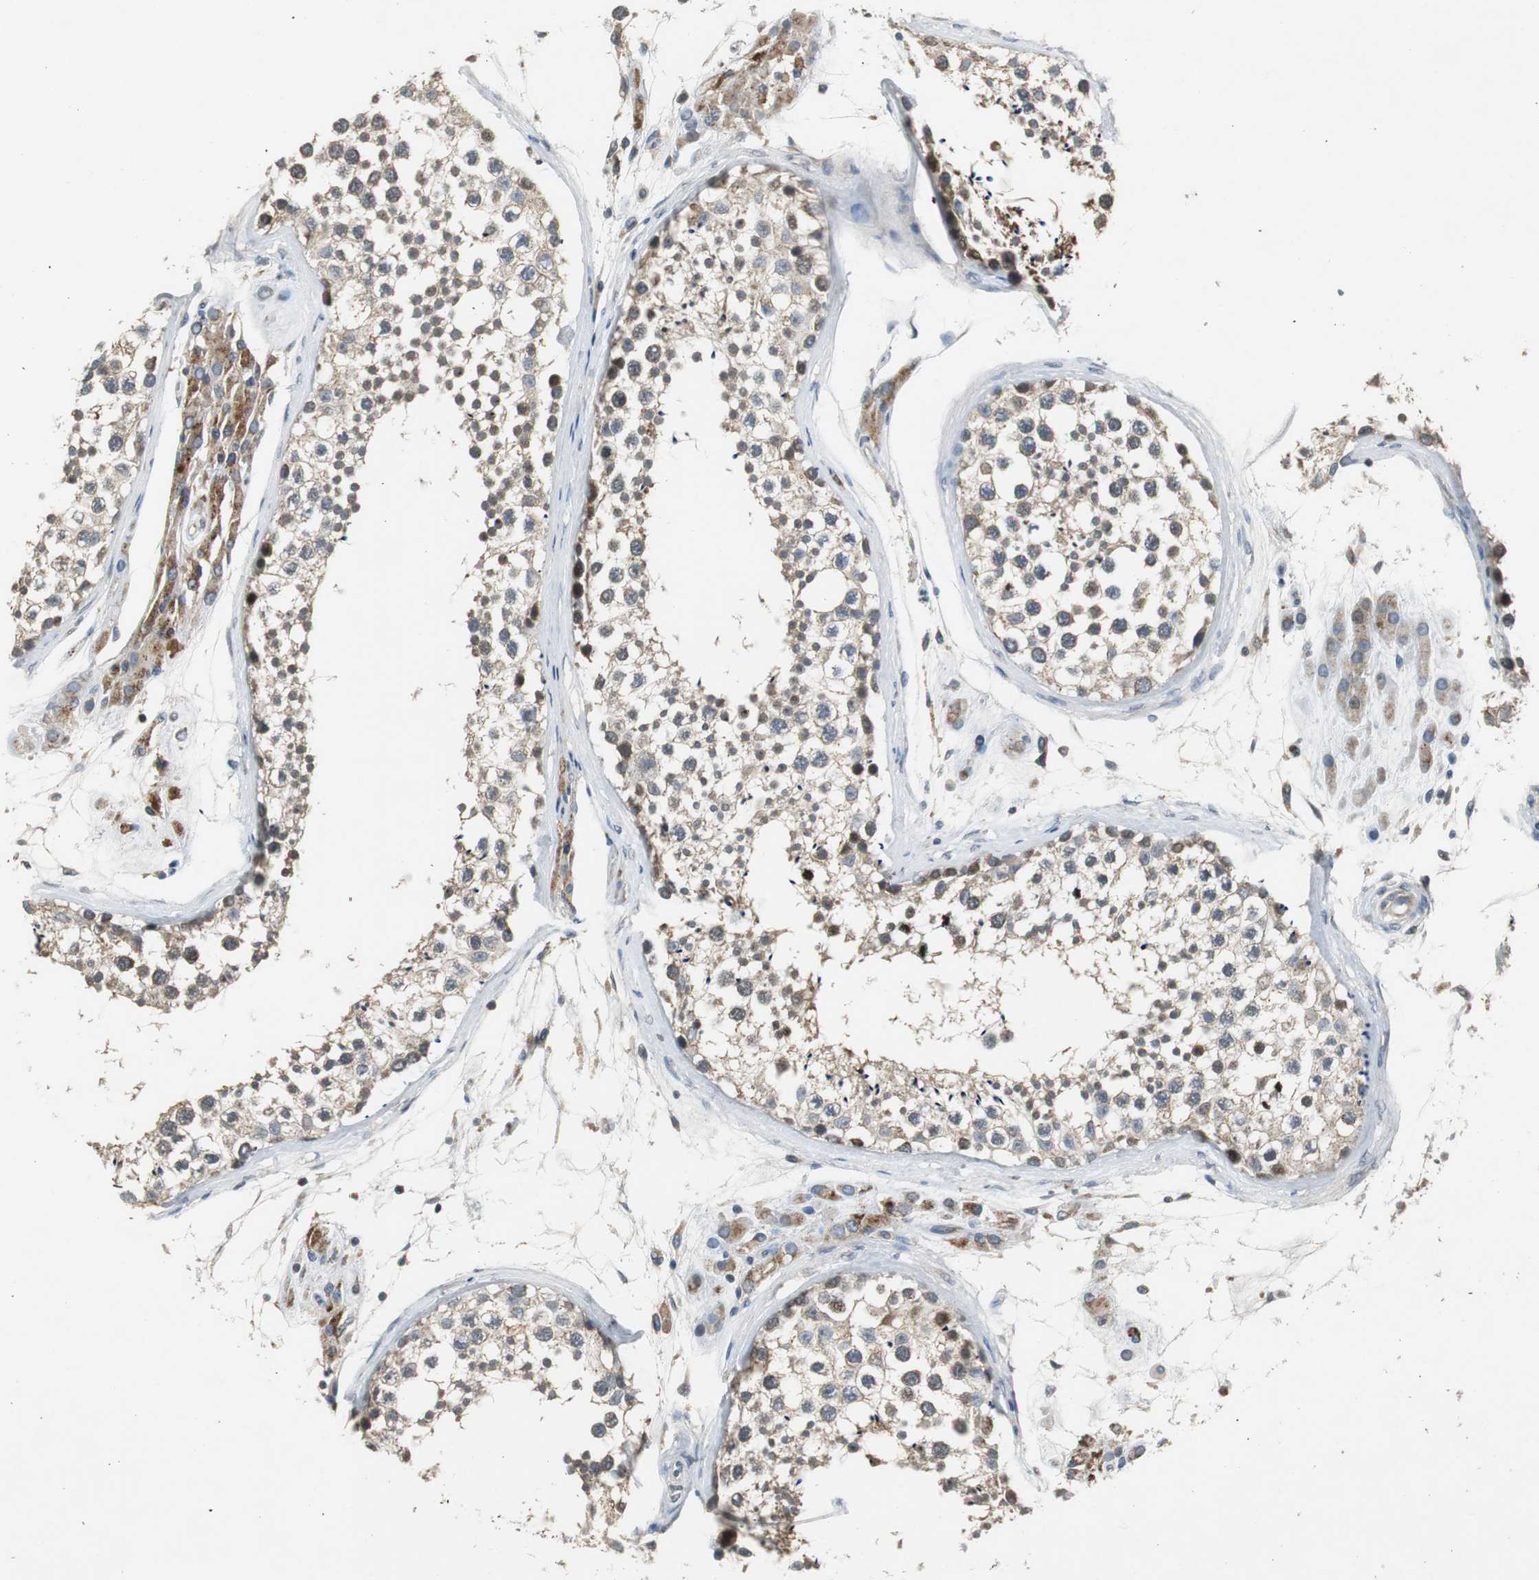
{"staining": {"intensity": "weak", "quantity": ">75%", "location": "cytoplasmic/membranous"}, "tissue": "testis", "cell_type": "Cells in seminiferous ducts", "image_type": "normal", "snomed": [{"axis": "morphology", "description": "Normal tissue, NOS"}, {"axis": "topography", "description": "Testis"}], "caption": "DAB (3,3'-diaminobenzidine) immunohistochemical staining of unremarkable testis demonstrates weak cytoplasmic/membranous protein expression in about >75% of cells in seminiferous ducts.", "gene": "MYT1", "patient": {"sex": "male", "age": 46}}